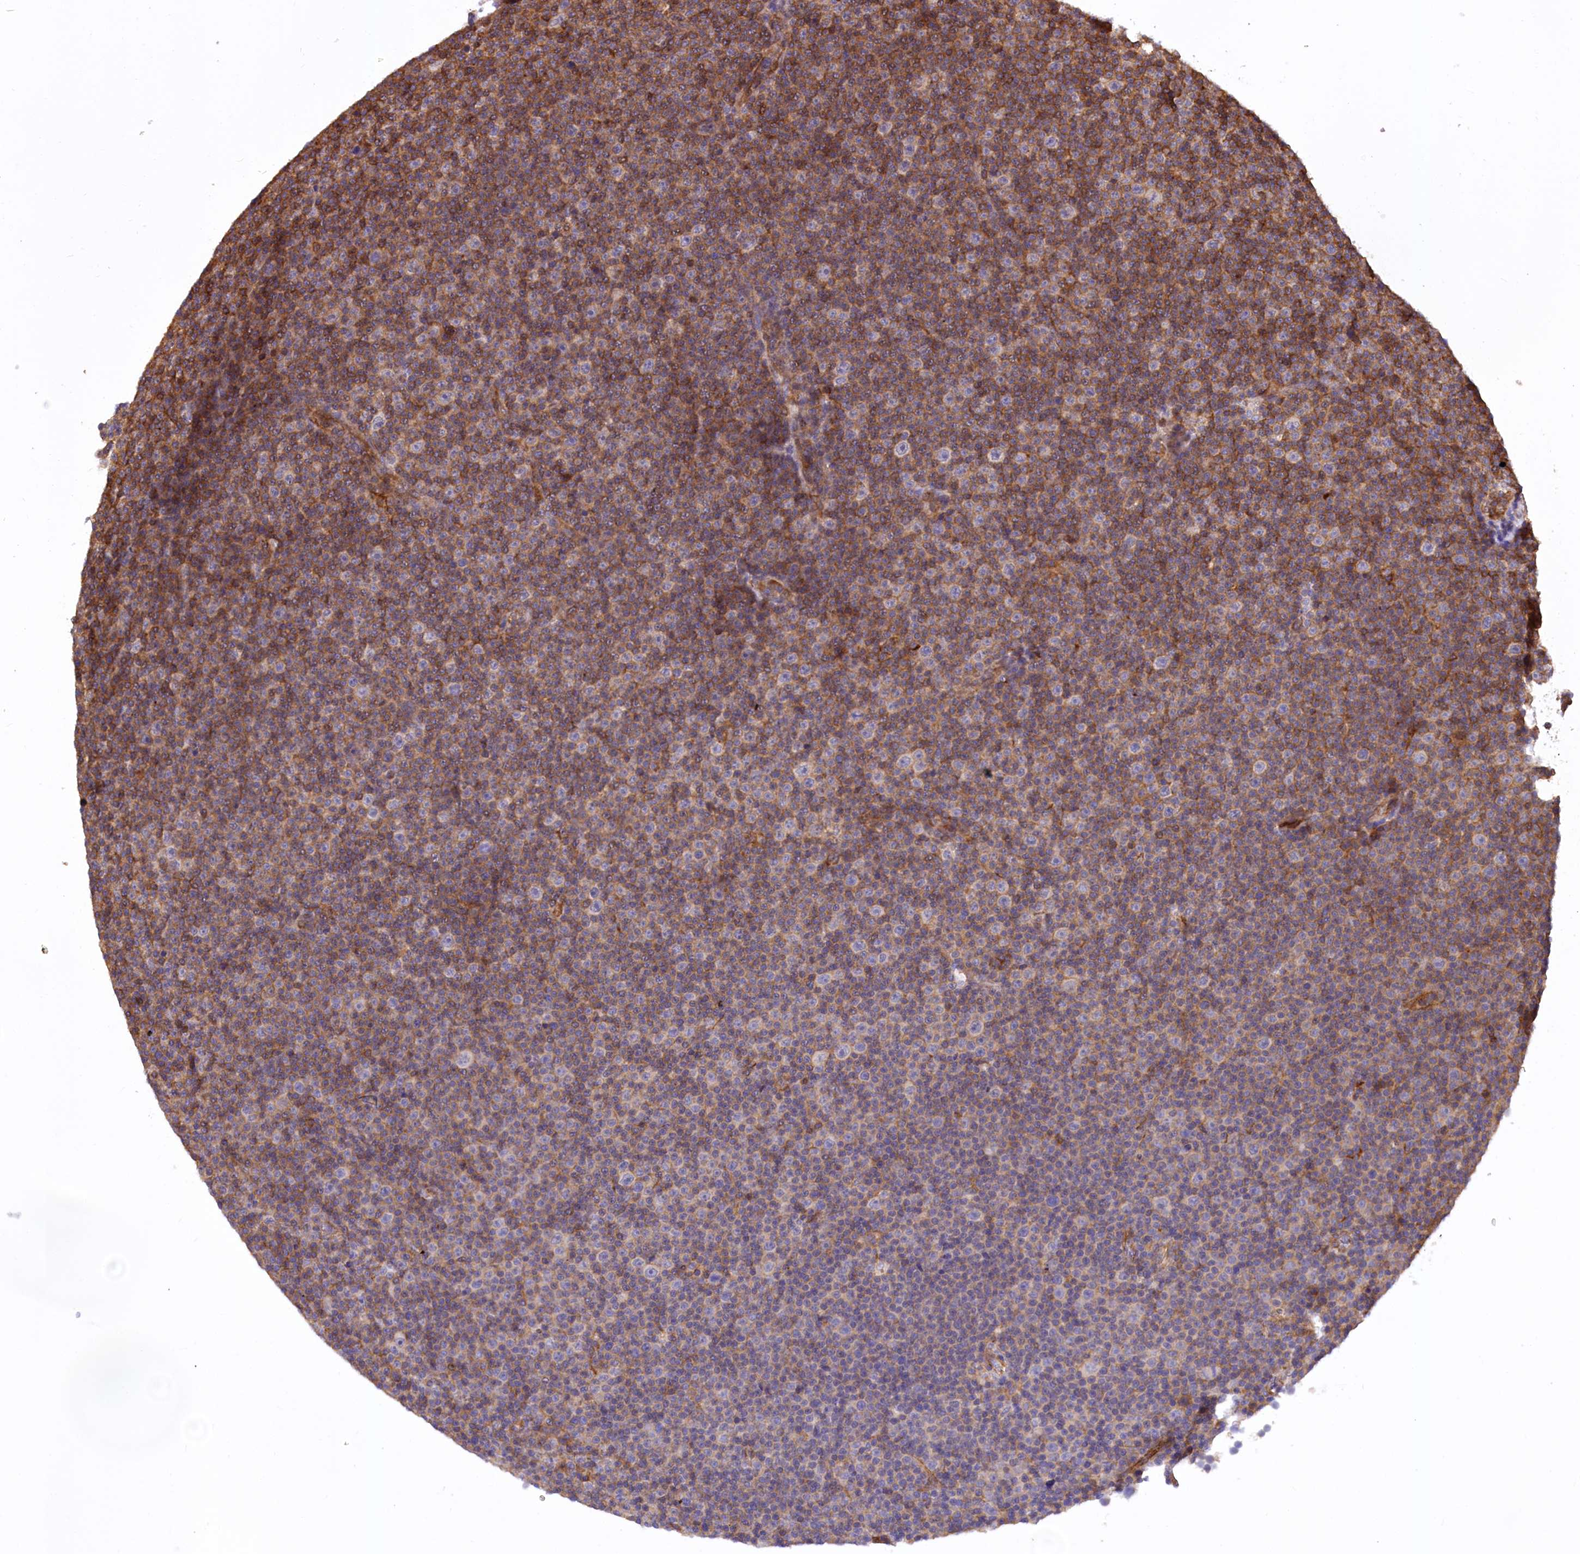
{"staining": {"intensity": "moderate", "quantity": "25%-75%", "location": "cytoplasmic/membranous"}, "tissue": "lymphoma", "cell_type": "Tumor cells", "image_type": "cancer", "snomed": [{"axis": "morphology", "description": "Malignant lymphoma, non-Hodgkin's type, Low grade"}, {"axis": "topography", "description": "Lymph node"}], "caption": "Protein staining by immunohistochemistry (IHC) exhibits moderate cytoplasmic/membranous staining in about 25%-75% of tumor cells in lymphoma. (DAB (3,3'-diaminobenzidine) = brown stain, brightfield microscopy at high magnification).", "gene": "DPP3", "patient": {"sex": "female", "age": 67}}